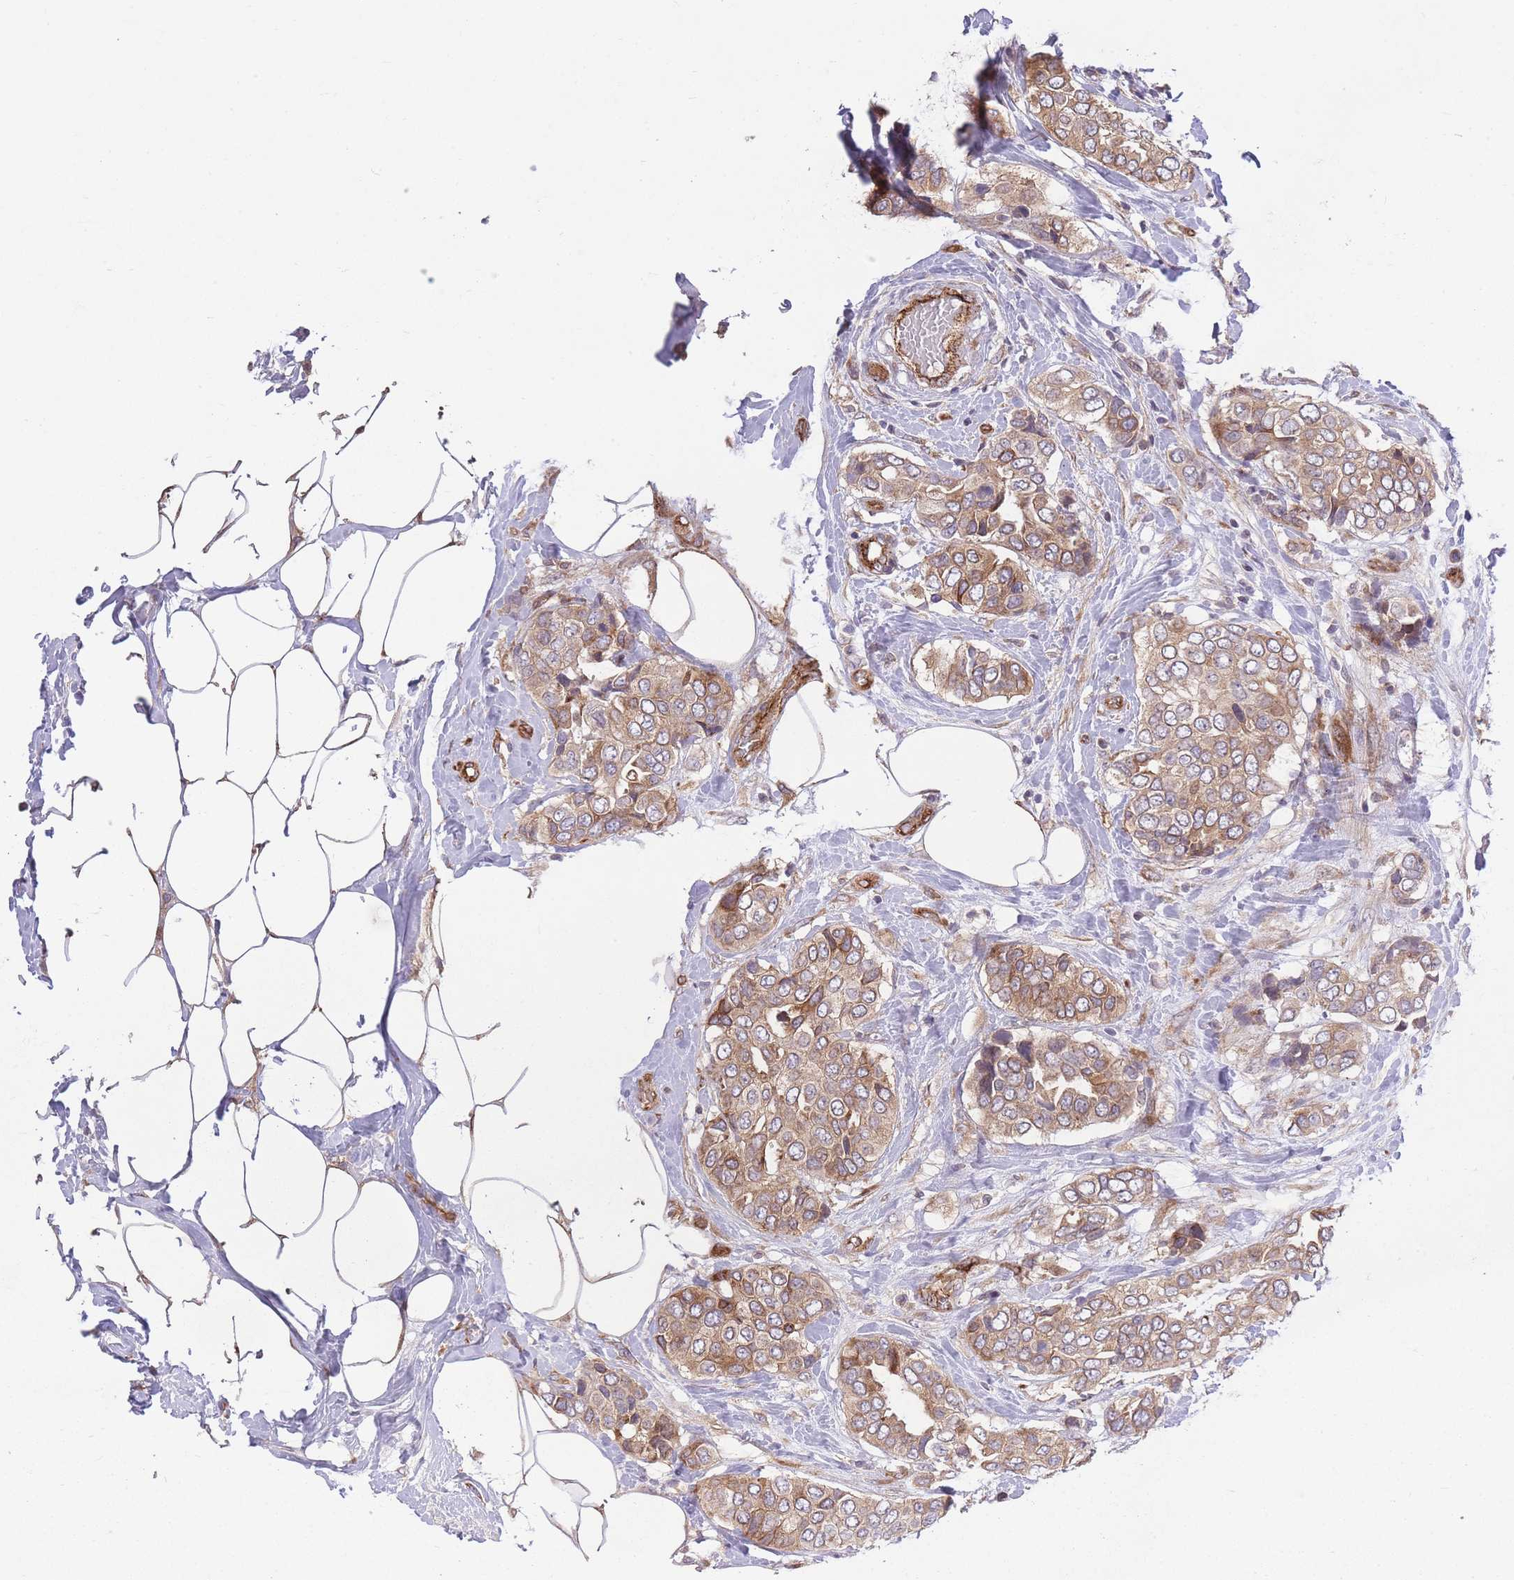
{"staining": {"intensity": "moderate", "quantity": ">75%", "location": "cytoplasmic/membranous"}, "tissue": "breast cancer", "cell_type": "Tumor cells", "image_type": "cancer", "snomed": [{"axis": "morphology", "description": "Lobular carcinoma"}, {"axis": "topography", "description": "Breast"}], "caption": "Moderate cytoplasmic/membranous protein staining is present in about >75% of tumor cells in breast cancer (lobular carcinoma). The staining is performed using DAB brown chromogen to label protein expression. The nuclei are counter-stained blue using hematoxylin.", "gene": "CISH", "patient": {"sex": "female", "age": 51}}